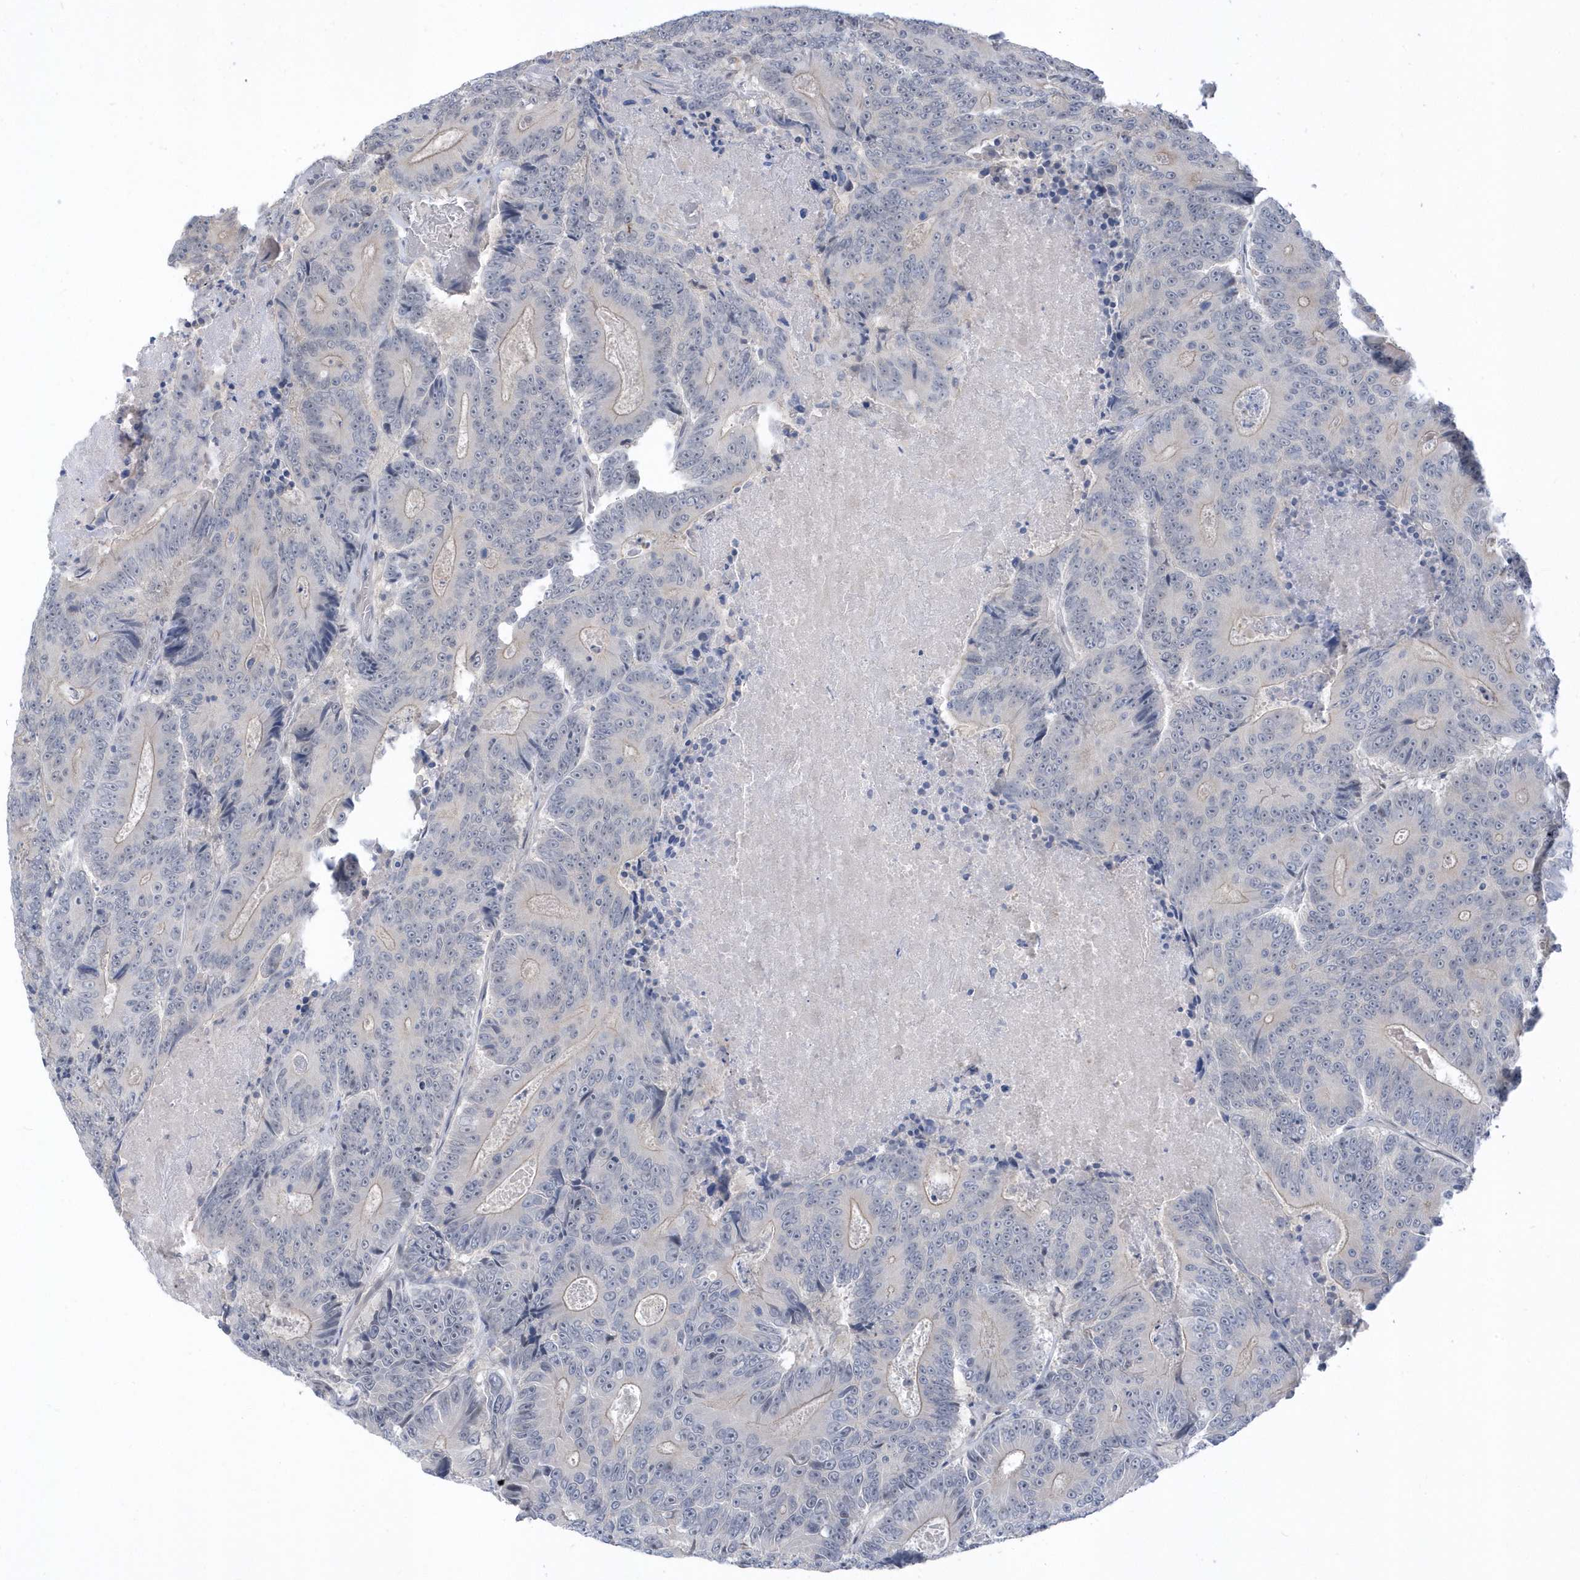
{"staining": {"intensity": "negative", "quantity": "none", "location": "none"}, "tissue": "colorectal cancer", "cell_type": "Tumor cells", "image_type": "cancer", "snomed": [{"axis": "morphology", "description": "Adenocarcinoma, NOS"}, {"axis": "topography", "description": "Colon"}], "caption": "Tumor cells show no significant positivity in colorectal adenocarcinoma.", "gene": "USP53", "patient": {"sex": "male", "age": 83}}